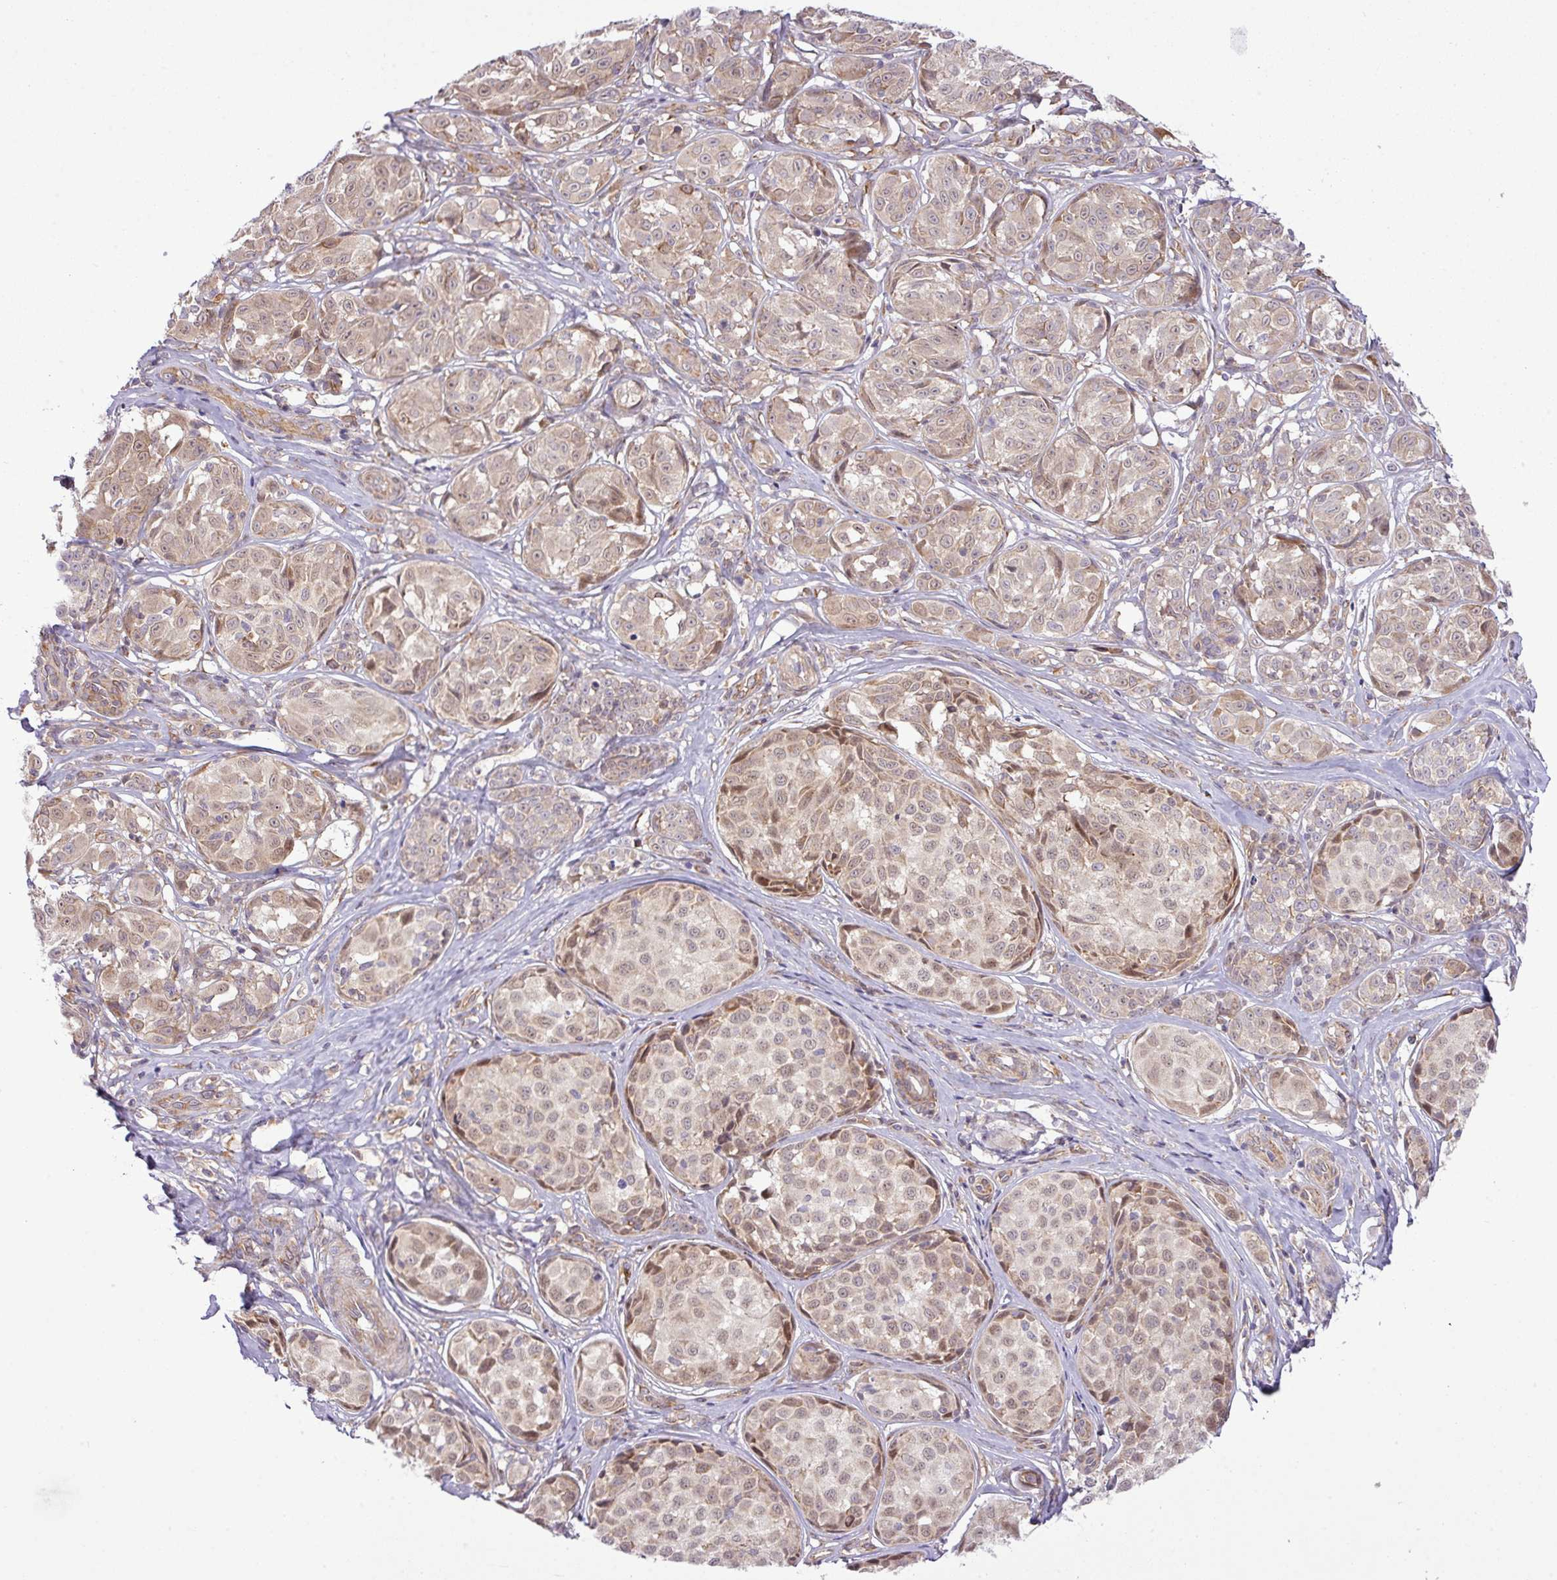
{"staining": {"intensity": "moderate", "quantity": "<25%", "location": "cytoplasmic/membranous,nuclear"}, "tissue": "melanoma", "cell_type": "Tumor cells", "image_type": "cancer", "snomed": [{"axis": "morphology", "description": "Malignant melanoma, NOS"}, {"axis": "topography", "description": "Skin"}], "caption": "Malignant melanoma stained for a protein displays moderate cytoplasmic/membranous and nuclear positivity in tumor cells. Using DAB (3,3'-diaminobenzidine) (brown) and hematoxylin (blue) stains, captured at high magnification using brightfield microscopy.", "gene": "FAM222B", "patient": {"sex": "female", "age": 35}}